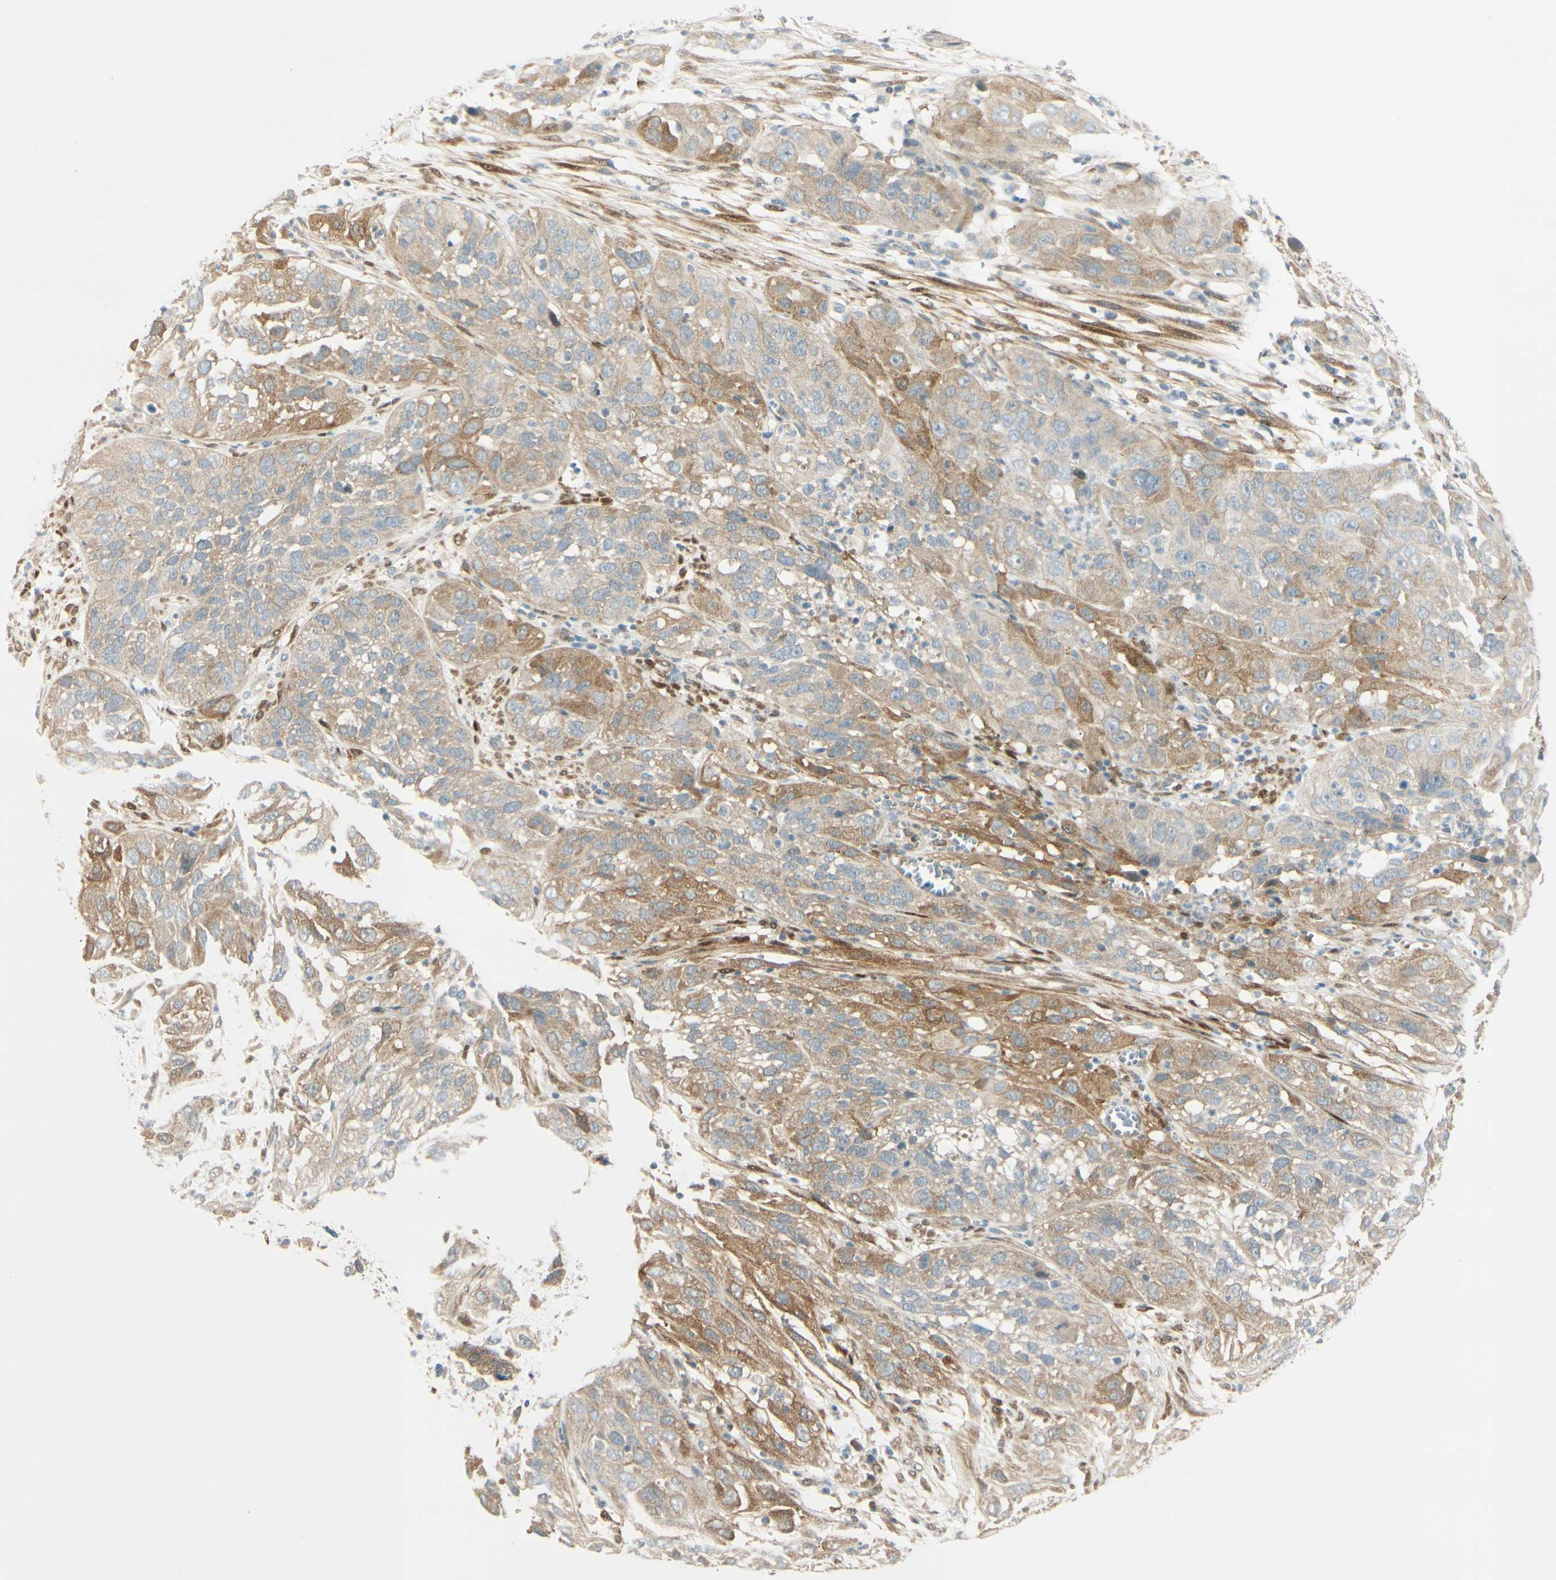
{"staining": {"intensity": "moderate", "quantity": ">75%", "location": "cytoplasmic/membranous"}, "tissue": "cervical cancer", "cell_type": "Tumor cells", "image_type": "cancer", "snomed": [{"axis": "morphology", "description": "Squamous cell carcinoma, NOS"}, {"axis": "topography", "description": "Cervix"}], "caption": "A brown stain shows moderate cytoplasmic/membranous expression of a protein in human squamous cell carcinoma (cervical) tumor cells. (DAB (3,3'-diaminobenzidine) IHC, brown staining for protein, blue staining for nuclei).", "gene": "FHL2", "patient": {"sex": "female", "age": 32}}